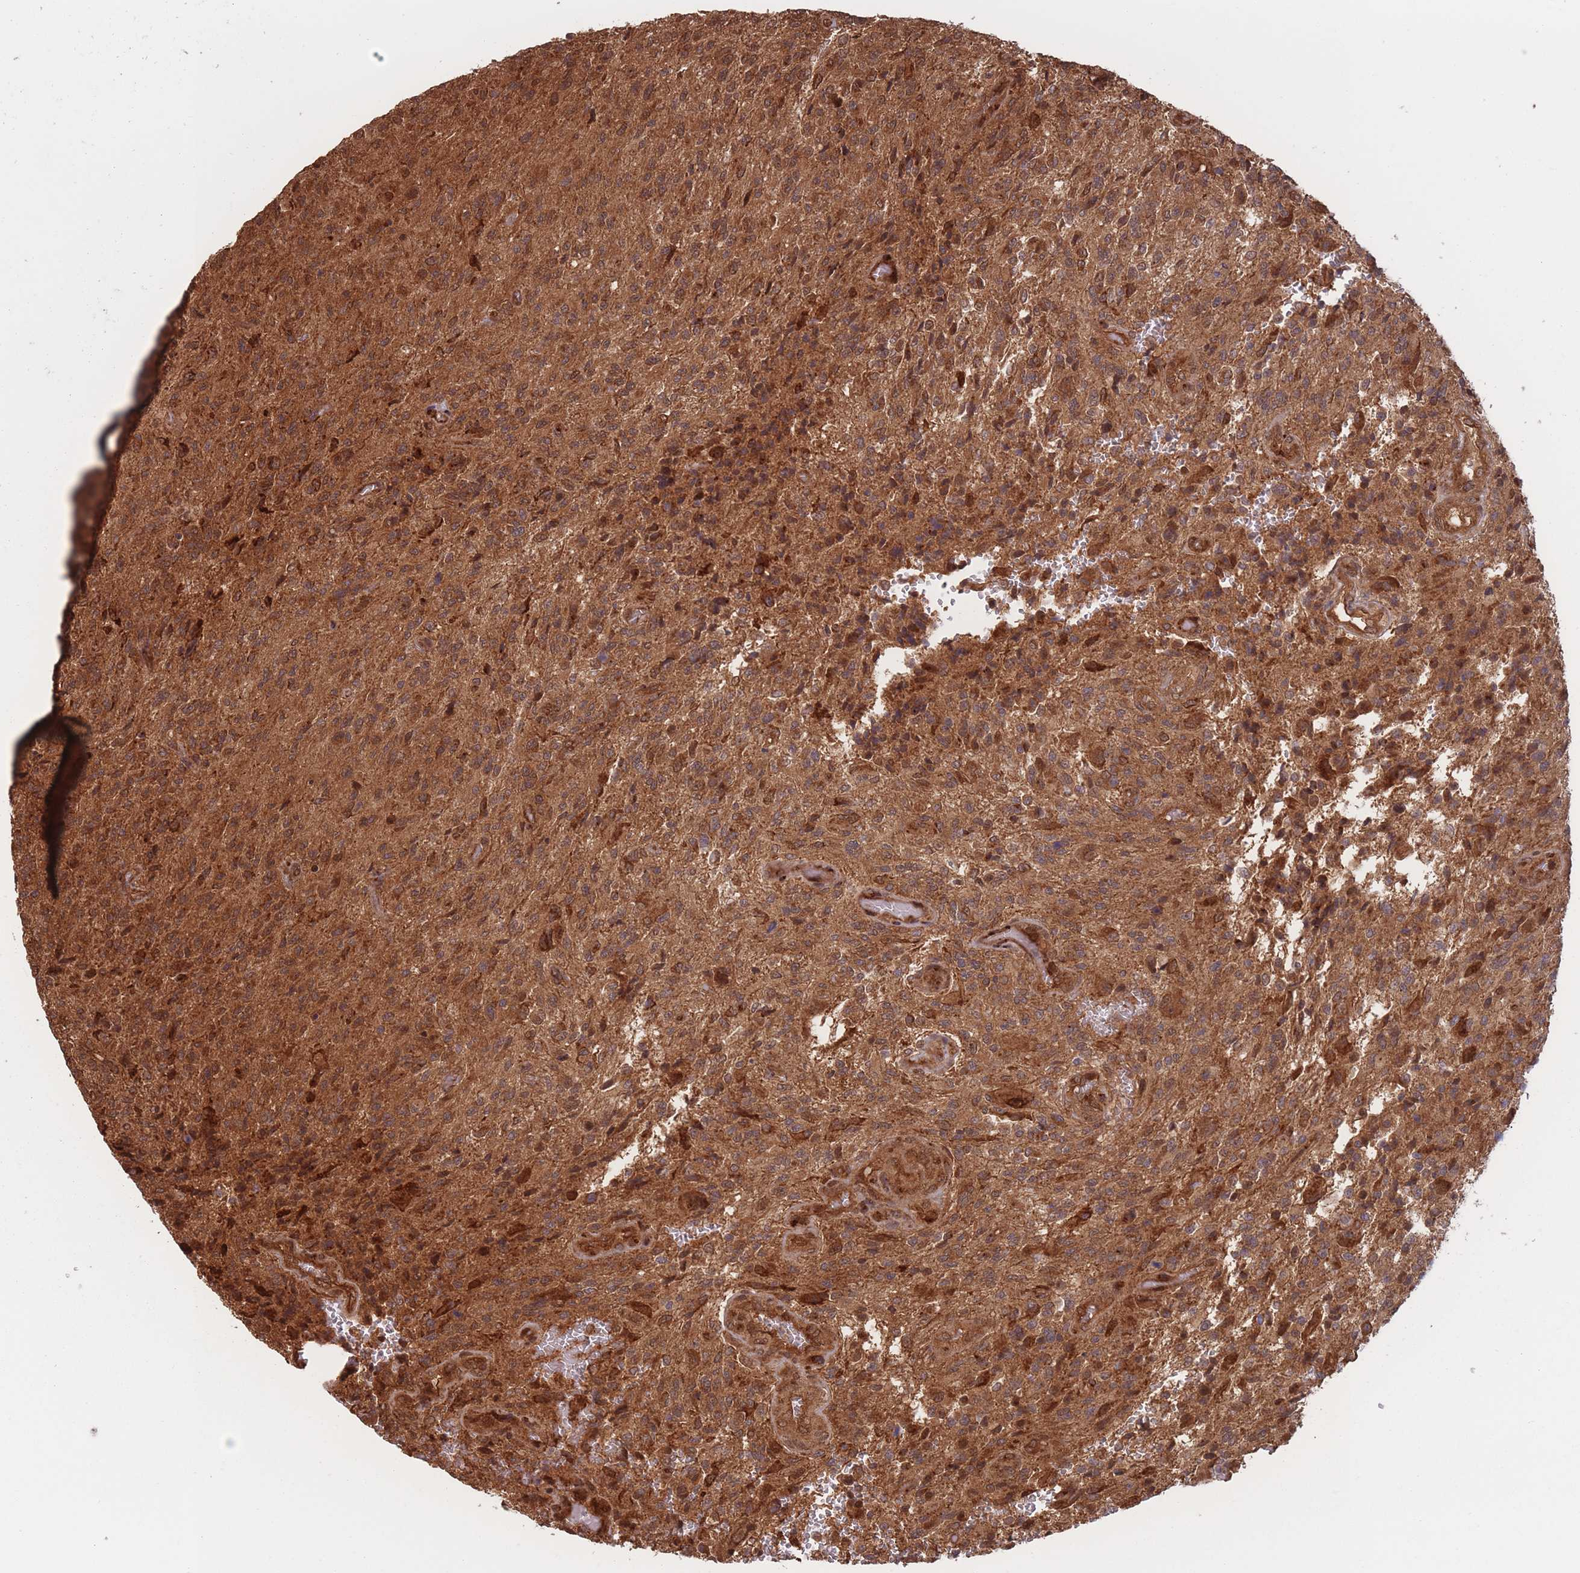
{"staining": {"intensity": "moderate", "quantity": ">75%", "location": "cytoplasmic/membranous"}, "tissue": "glioma", "cell_type": "Tumor cells", "image_type": "cancer", "snomed": [{"axis": "morphology", "description": "Normal tissue, NOS"}, {"axis": "morphology", "description": "Glioma, malignant, High grade"}, {"axis": "topography", "description": "Cerebral cortex"}], "caption": "Approximately >75% of tumor cells in human malignant glioma (high-grade) reveal moderate cytoplasmic/membranous protein positivity as visualized by brown immunohistochemical staining.", "gene": "PODXL2", "patient": {"sex": "male", "age": 56}}